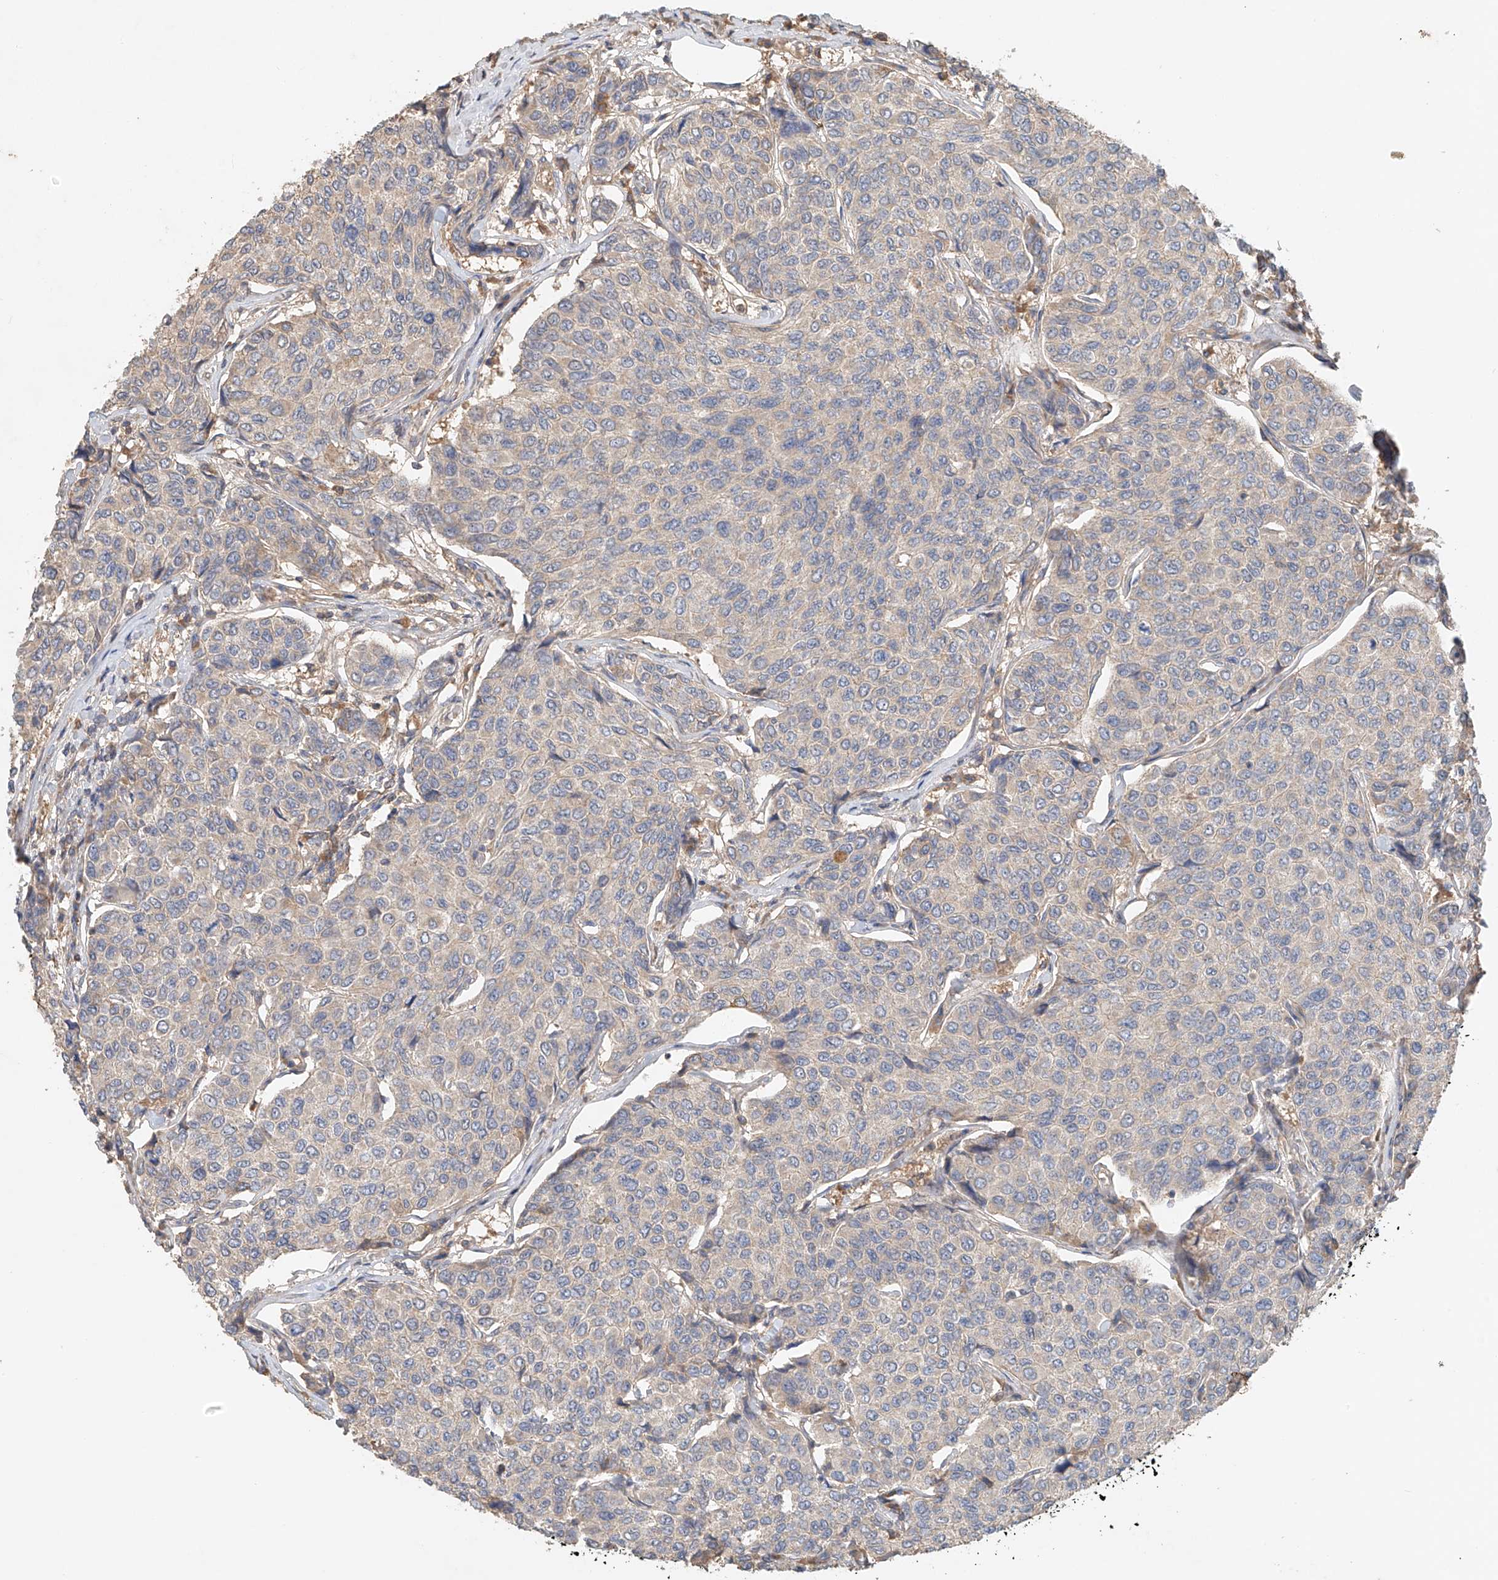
{"staining": {"intensity": "negative", "quantity": "none", "location": "none"}, "tissue": "breast cancer", "cell_type": "Tumor cells", "image_type": "cancer", "snomed": [{"axis": "morphology", "description": "Duct carcinoma"}, {"axis": "topography", "description": "Breast"}], "caption": "The immunohistochemistry (IHC) image has no significant staining in tumor cells of breast cancer tissue.", "gene": "GNB1L", "patient": {"sex": "female", "age": 55}}